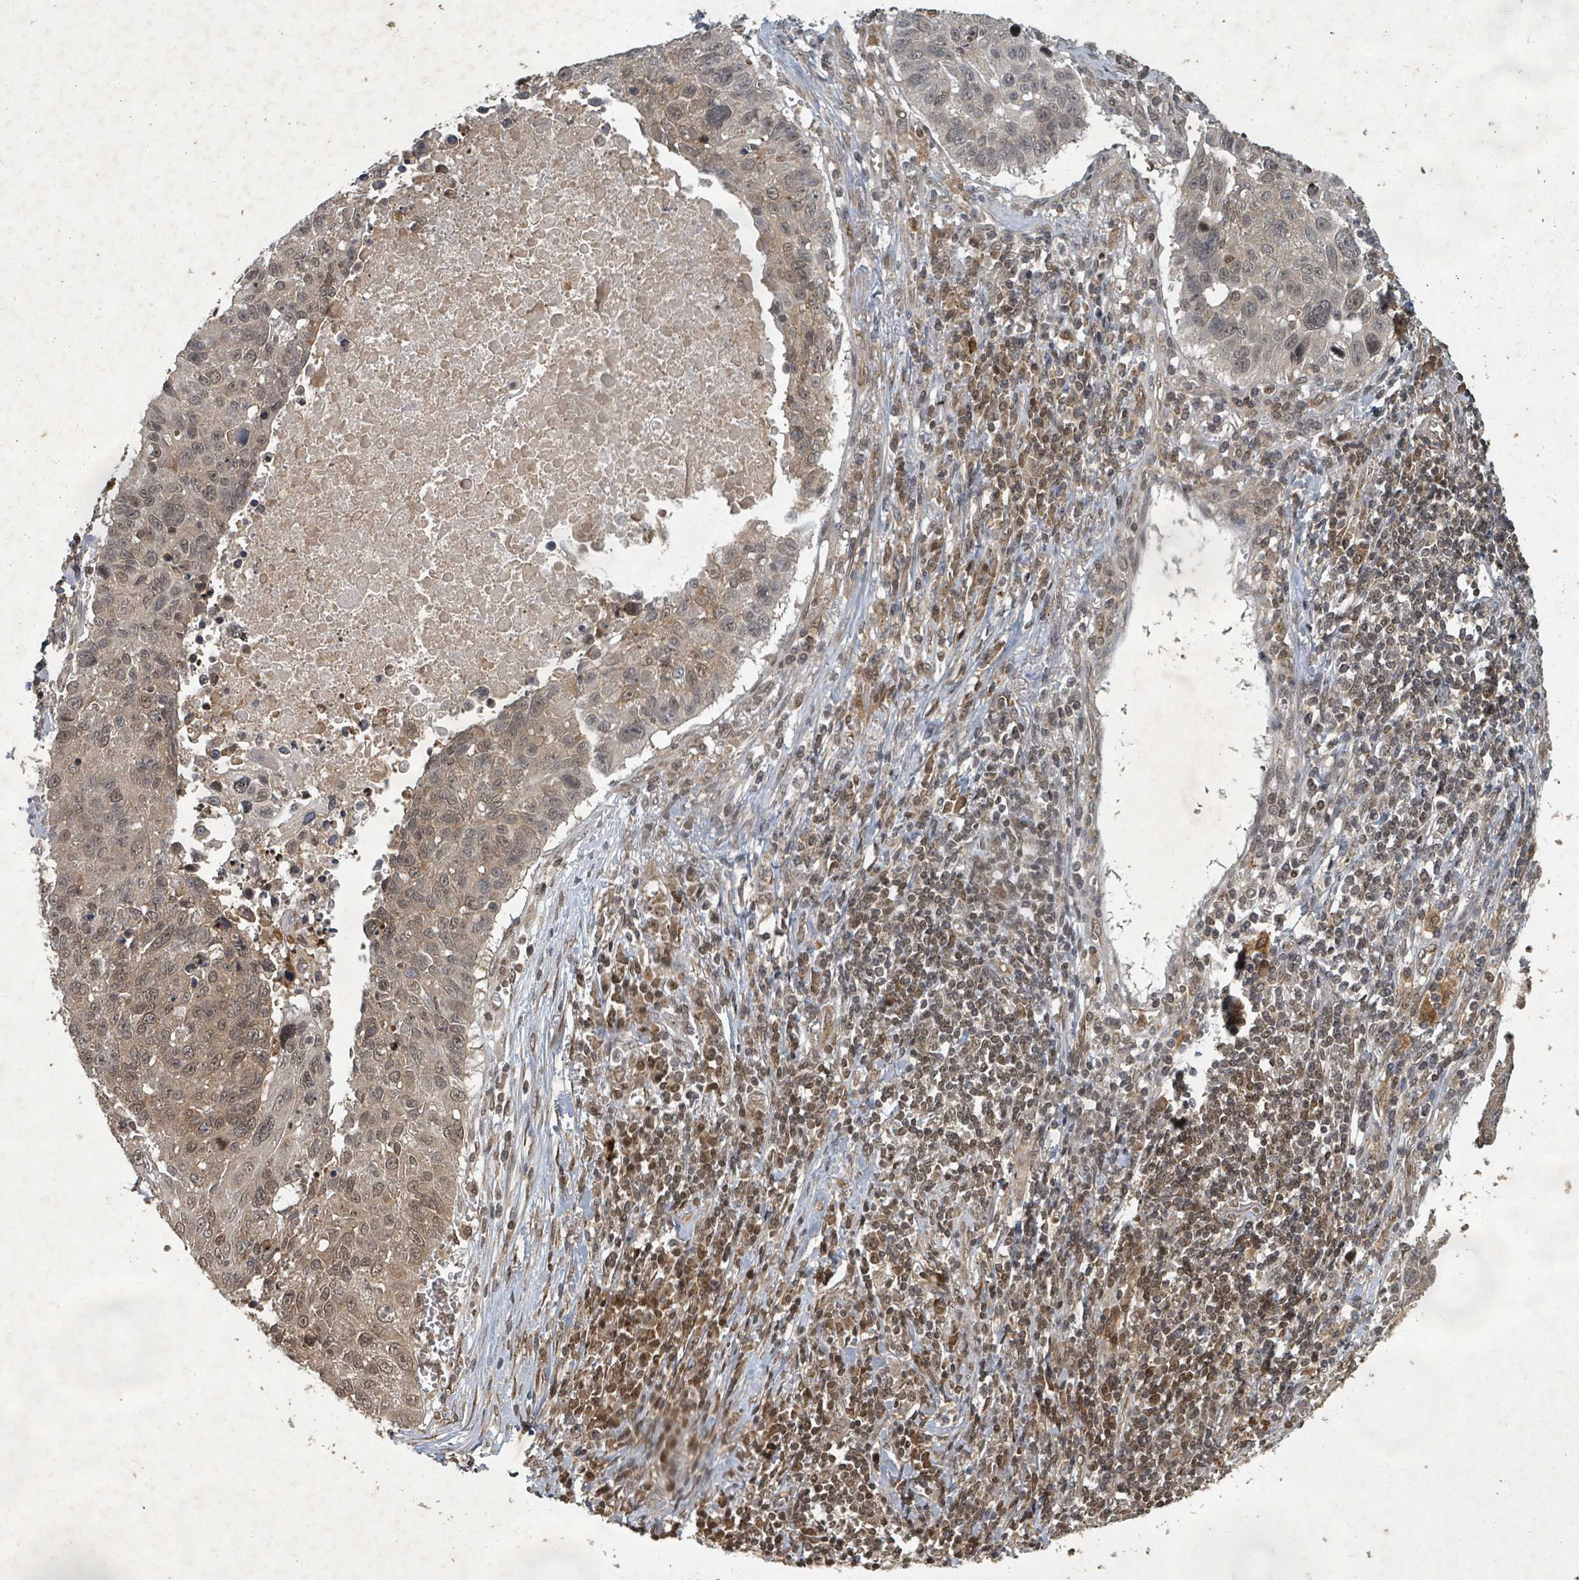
{"staining": {"intensity": "weak", "quantity": "25%-75%", "location": "cytoplasmic/membranous,nuclear"}, "tissue": "lung cancer", "cell_type": "Tumor cells", "image_type": "cancer", "snomed": [{"axis": "morphology", "description": "Squamous cell carcinoma, NOS"}, {"axis": "topography", "description": "Lung"}], "caption": "Immunohistochemistry of human squamous cell carcinoma (lung) shows low levels of weak cytoplasmic/membranous and nuclear positivity in approximately 25%-75% of tumor cells.", "gene": "KDM4E", "patient": {"sex": "male", "age": 66}}